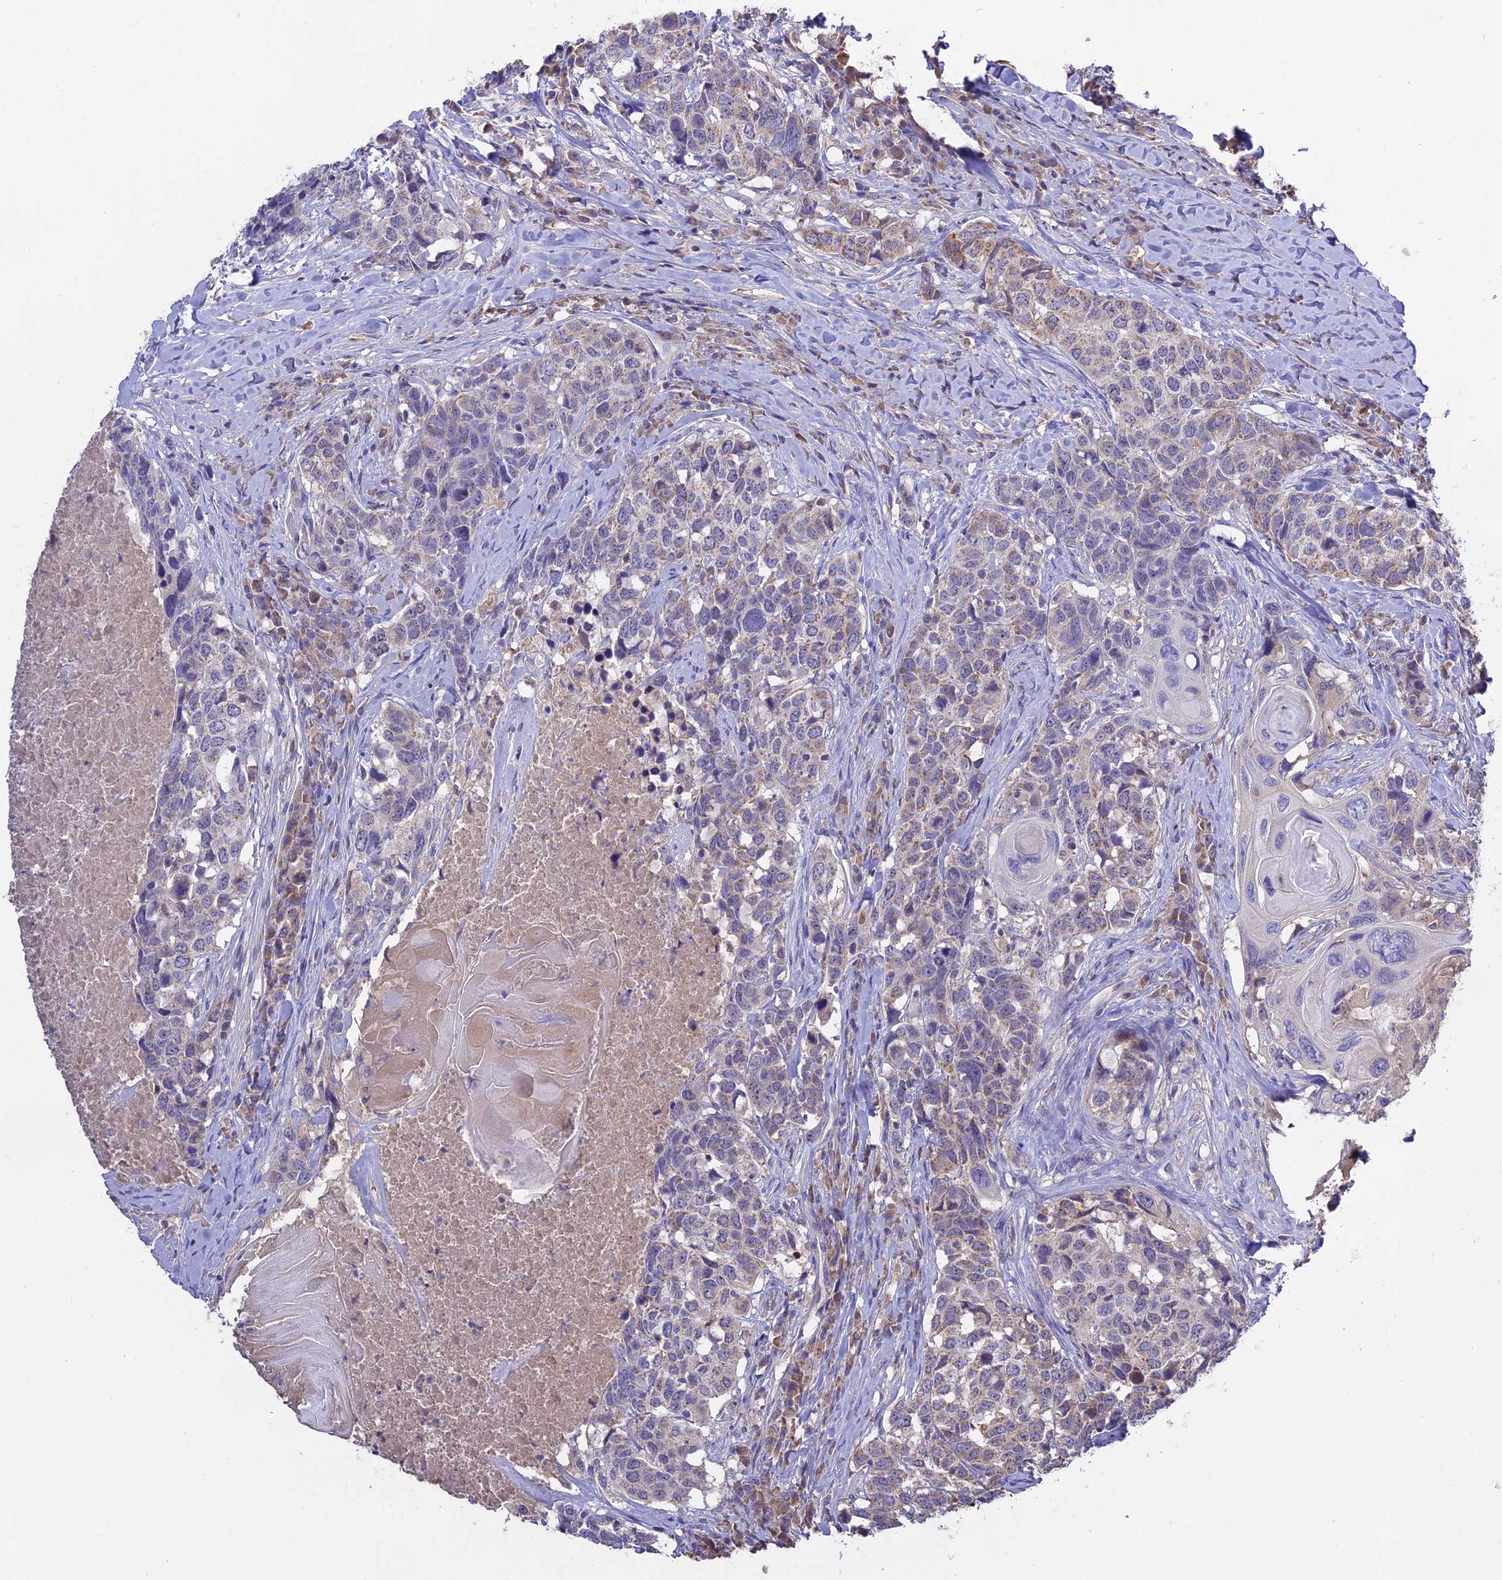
{"staining": {"intensity": "weak", "quantity": "25%-75%", "location": "cytoplasmic/membranous"}, "tissue": "head and neck cancer", "cell_type": "Tumor cells", "image_type": "cancer", "snomed": [{"axis": "morphology", "description": "Squamous cell carcinoma, NOS"}, {"axis": "topography", "description": "Head-Neck"}], "caption": "Immunohistochemistry (IHC) of human head and neck squamous cell carcinoma displays low levels of weak cytoplasmic/membranous expression in about 25%-75% of tumor cells.", "gene": "NUDT8", "patient": {"sex": "male", "age": 66}}